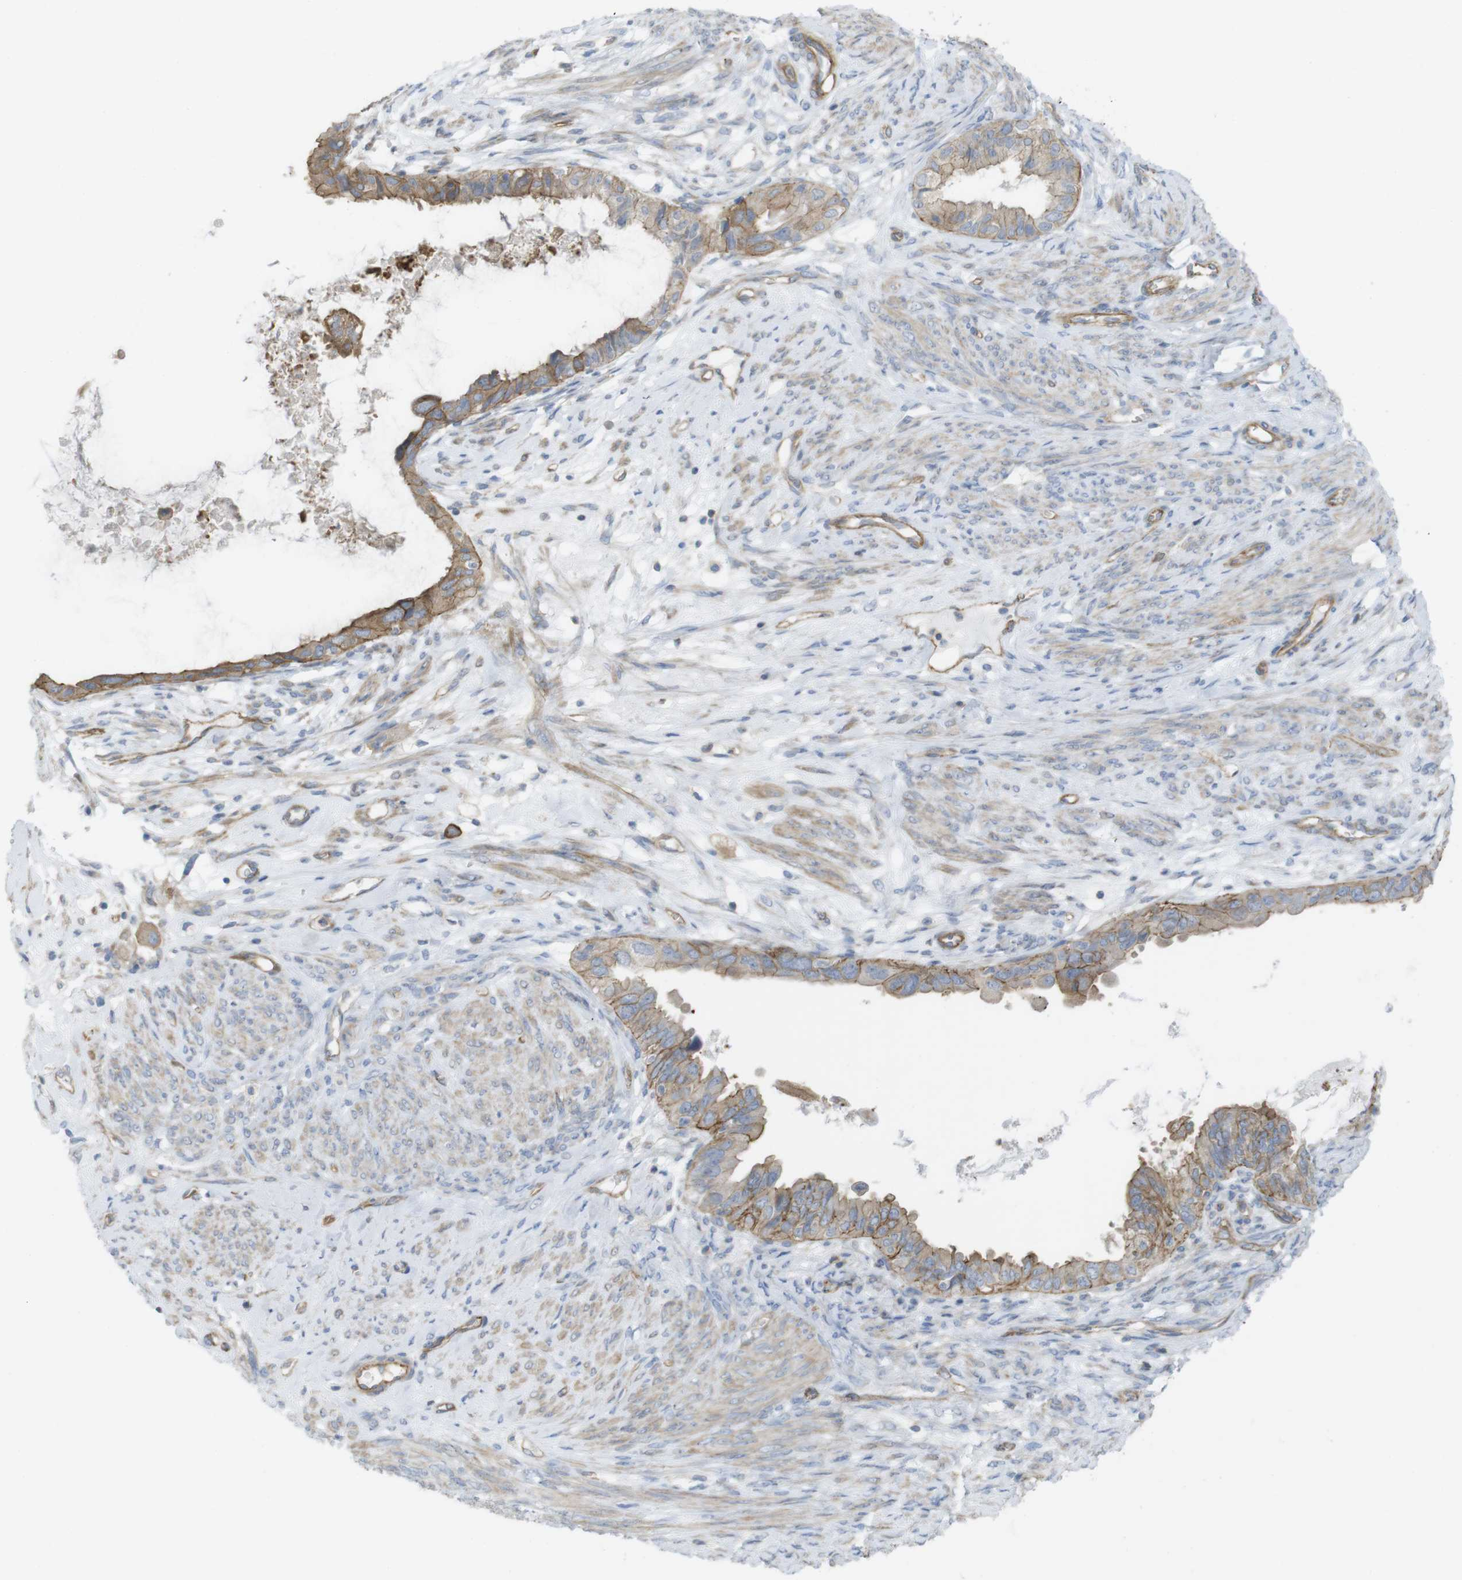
{"staining": {"intensity": "moderate", "quantity": "25%-75%", "location": "cytoplasmic/membranous"}, "tissue": "cervical cancer", "cell_type": "Tumor cells", "image_type": "cancer", "snomed": [{"axis": "morphology", "description": "Normal tissue, NOS"}, {"axis": "morphology", "description": "Adenocarcinoma, NOS"}, {"axis": "topography", "description": "Cervix"}, {"axis": "topography", "description": "Endometrium"}], "caption": "The micrograph displays immunohistochemical staining of adenocarcinoma (cervical). There is moderate cytoplasmic/membranous staining is present in about 25%-75% of tumor cells.", "gene": "PREX2", "patient": {"sex": "female", "age": 86}}